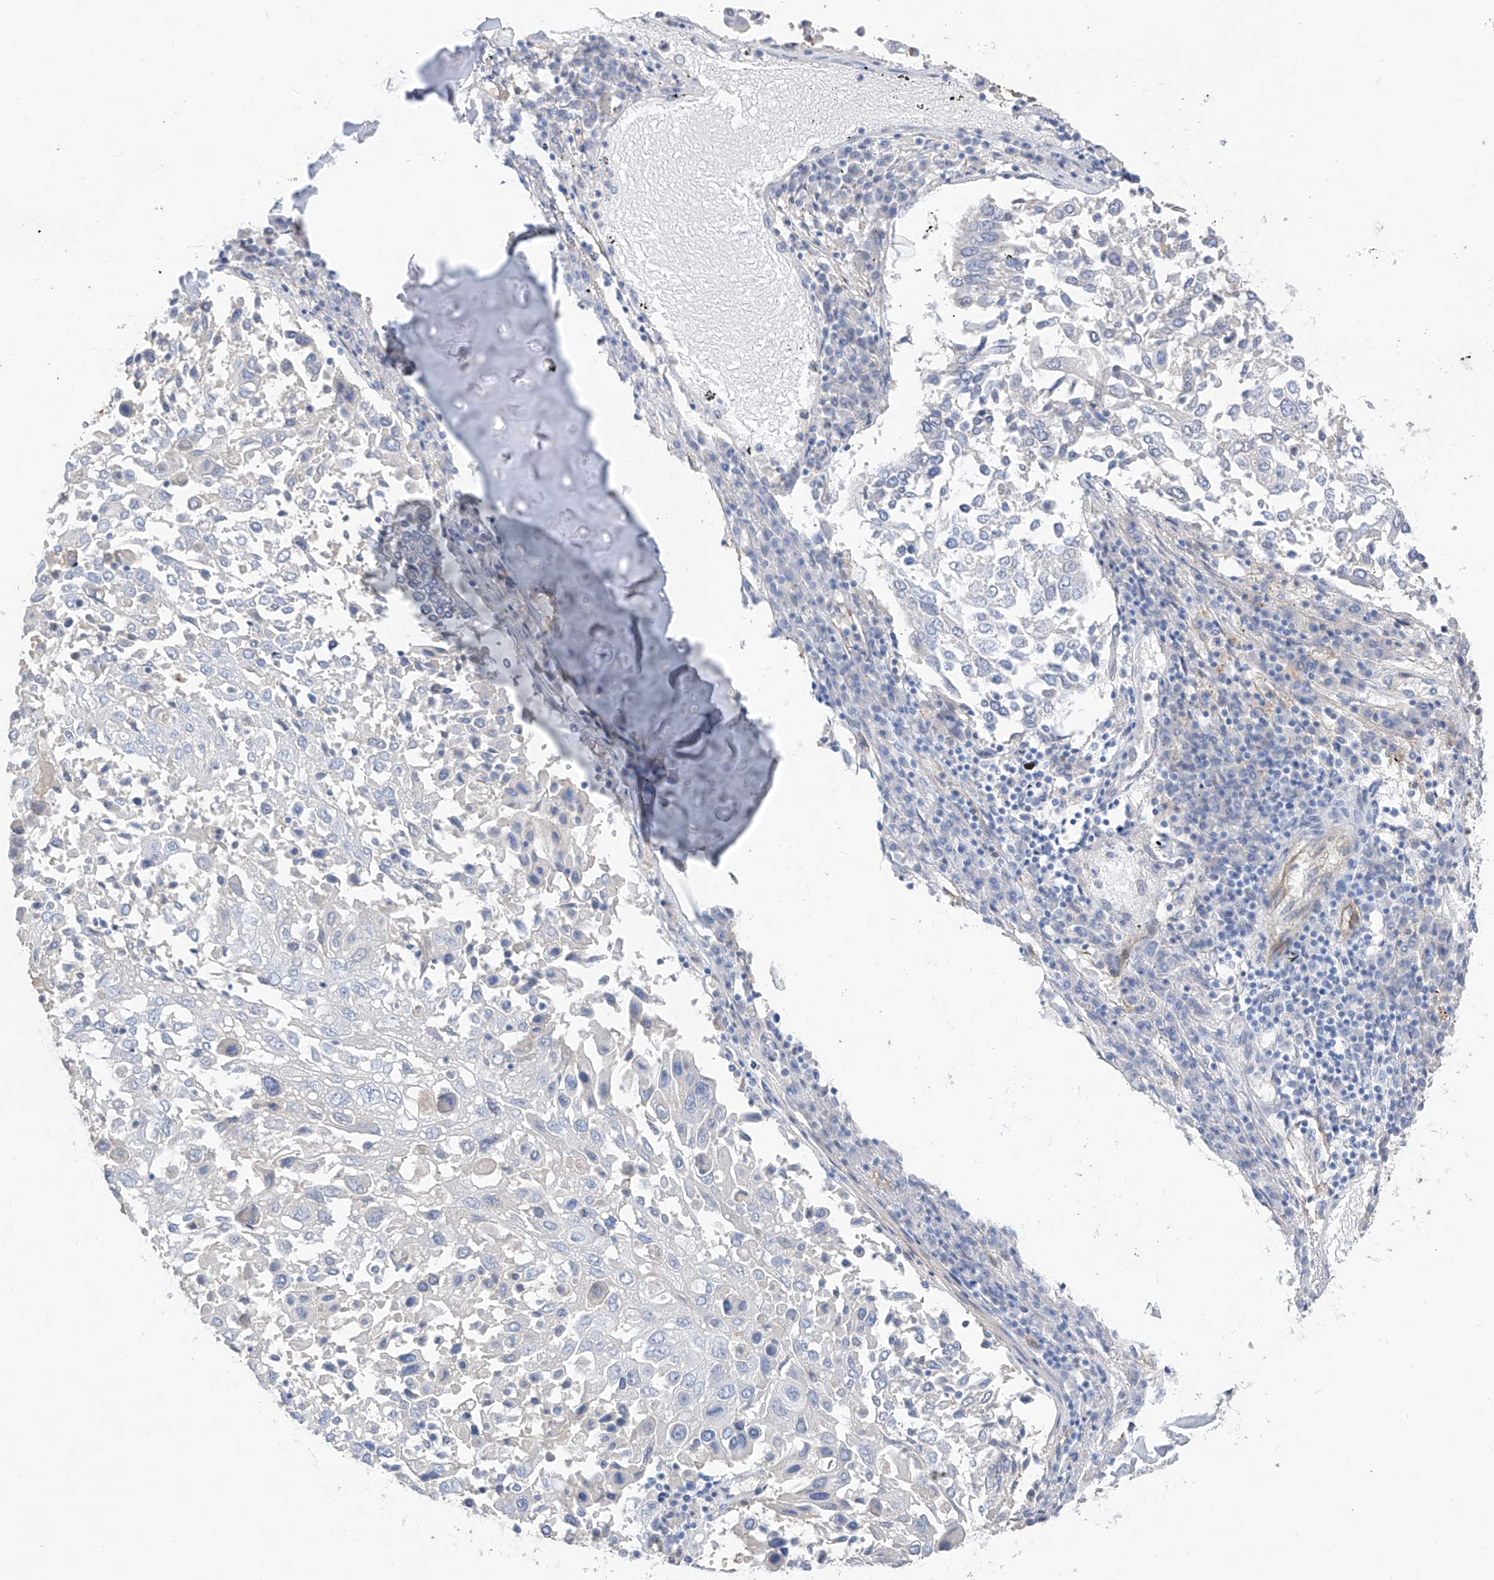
{"staining": {"intensity": "negative", "quantity": "none", "location": "none"}, "tissue": "lung cancer", "cell_type": "Tumor cells", "image_type": "cancer", "snomed": [{"axis": "morphology", "description": "Squamous cell carcinoma, NOS"}, {"axis": "topography", "description": "Lung"}], "caption": "DAB (3,3'-diaminobenzidine) immunohistochemical staining of human lung cancer (squamous cell carcinoma) displays no significant positivity in tumor cells.", "gene": "ITGA9", "patient": {"sex": "male", "age": 65}}